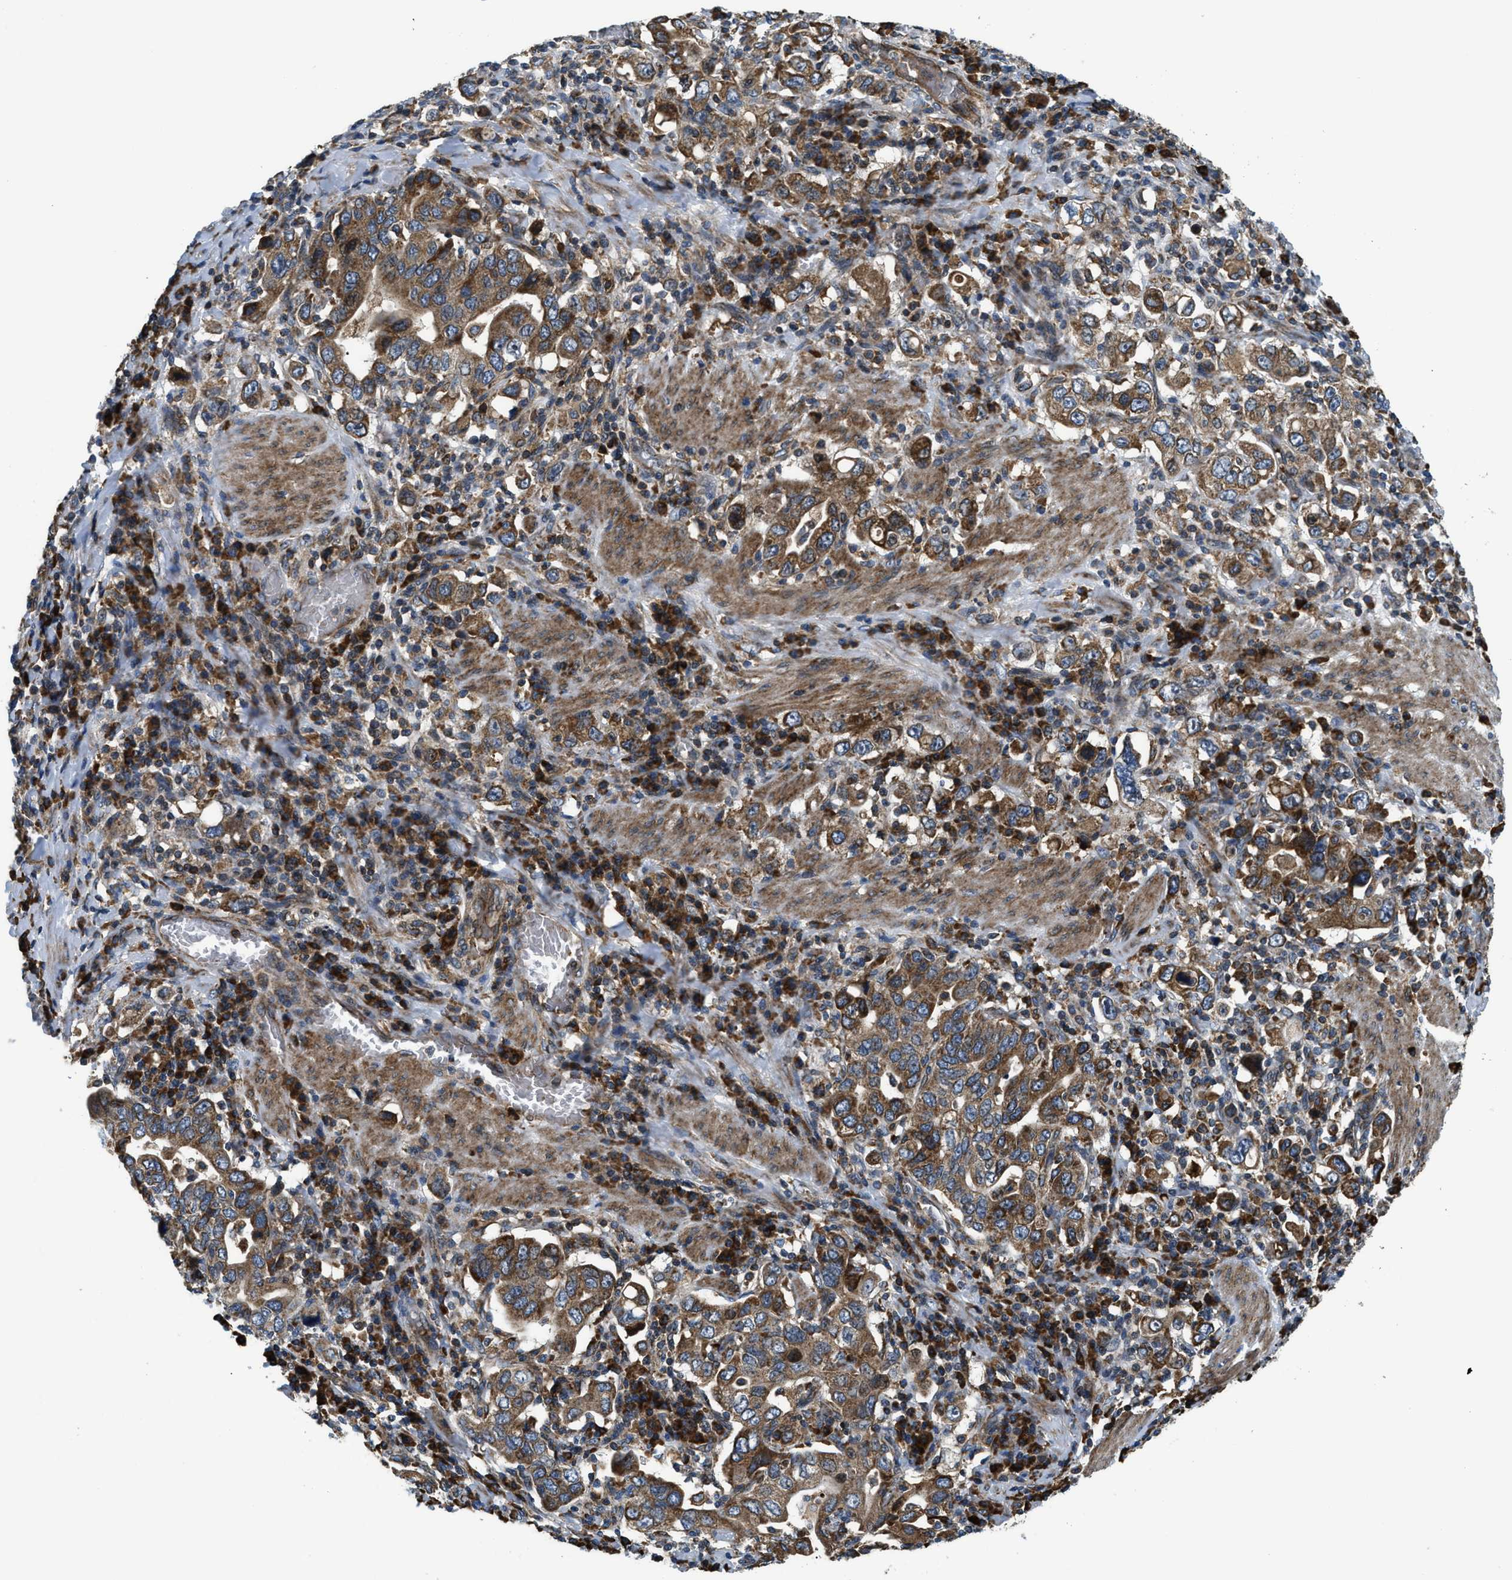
{"staining": {"intensity": "moderate", "quantity": ">75%", "location": "cytoplasmic/membranous"}, "tissue": "stomach cancer", "cell_type": "Tumor cells", "image_type": "cancer", "snomed": [{"axis": "morphology", "description": "Adenocarcinoma, NOS"}, {"axis": "topography", "description": "Stomach, upper"}], "caption": "Protein staining exhibits moderate cytoplasmic/membranous positivity in about >75% of tumor cells in stomach adenocarcinoma. The staining is performed using DAB brown chromogen to label protein expression. The nuclei are counter-stained blue using hematoxylin.", "gene": "CSPG4", "patient": {"sex": "male", "age": 62}}